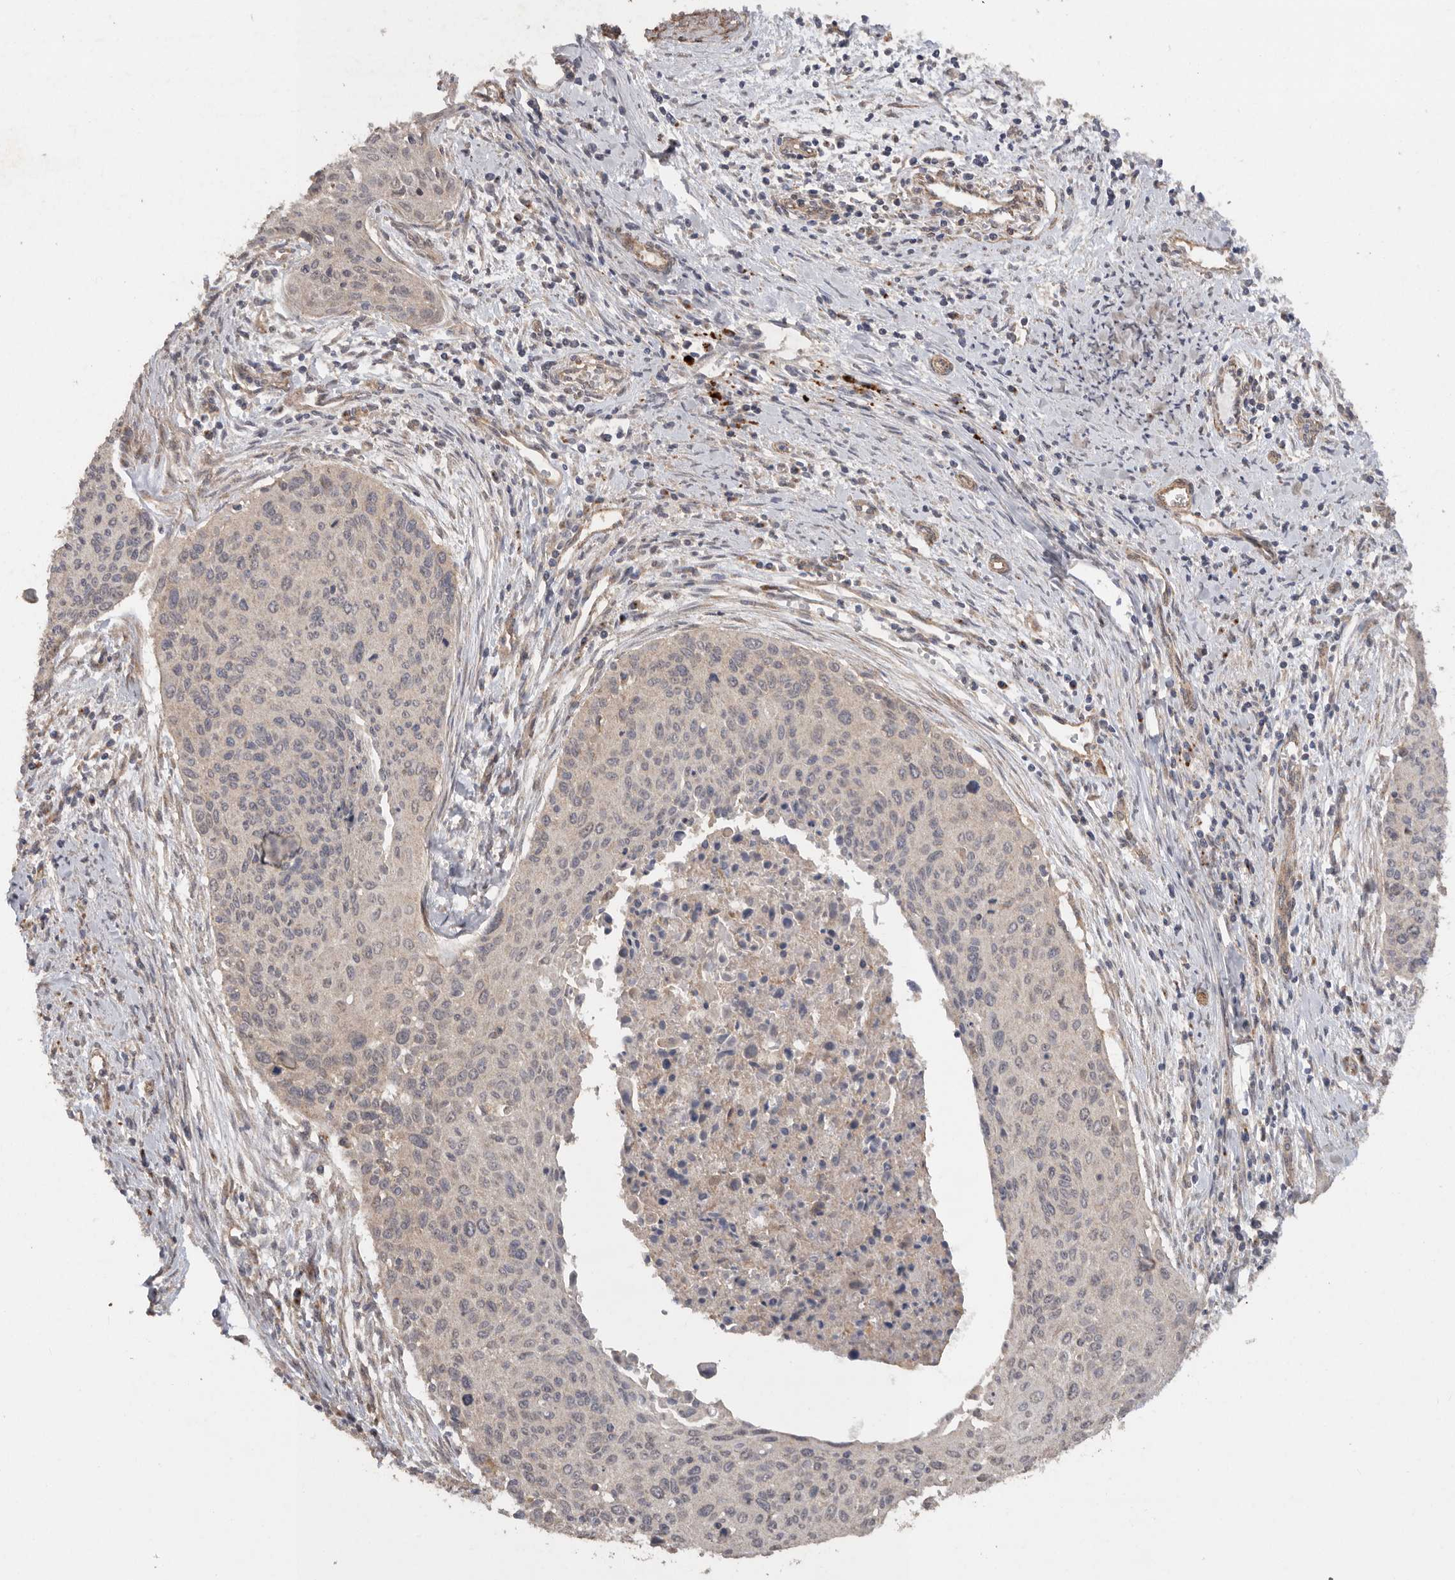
{"staining": {"intensity": "negative", "quantity": "none", "location": "none"}, "tissue": "cervical cancer", "cell_type": "Tumor cells", "image_type": "cancer", "snomed": [{"axis": "morphology", "description": "Squamous cell carcinoma, NOS"}, {"axis": "topography", "description": "Cervix"}], "caption": "Squamous cell carcinoma (cervical) was stained to show a protein in brown. There is no significant positivity in tumor cells.", "gene": "PODXL2", "patient": {"sex": "female", "age": 55}}